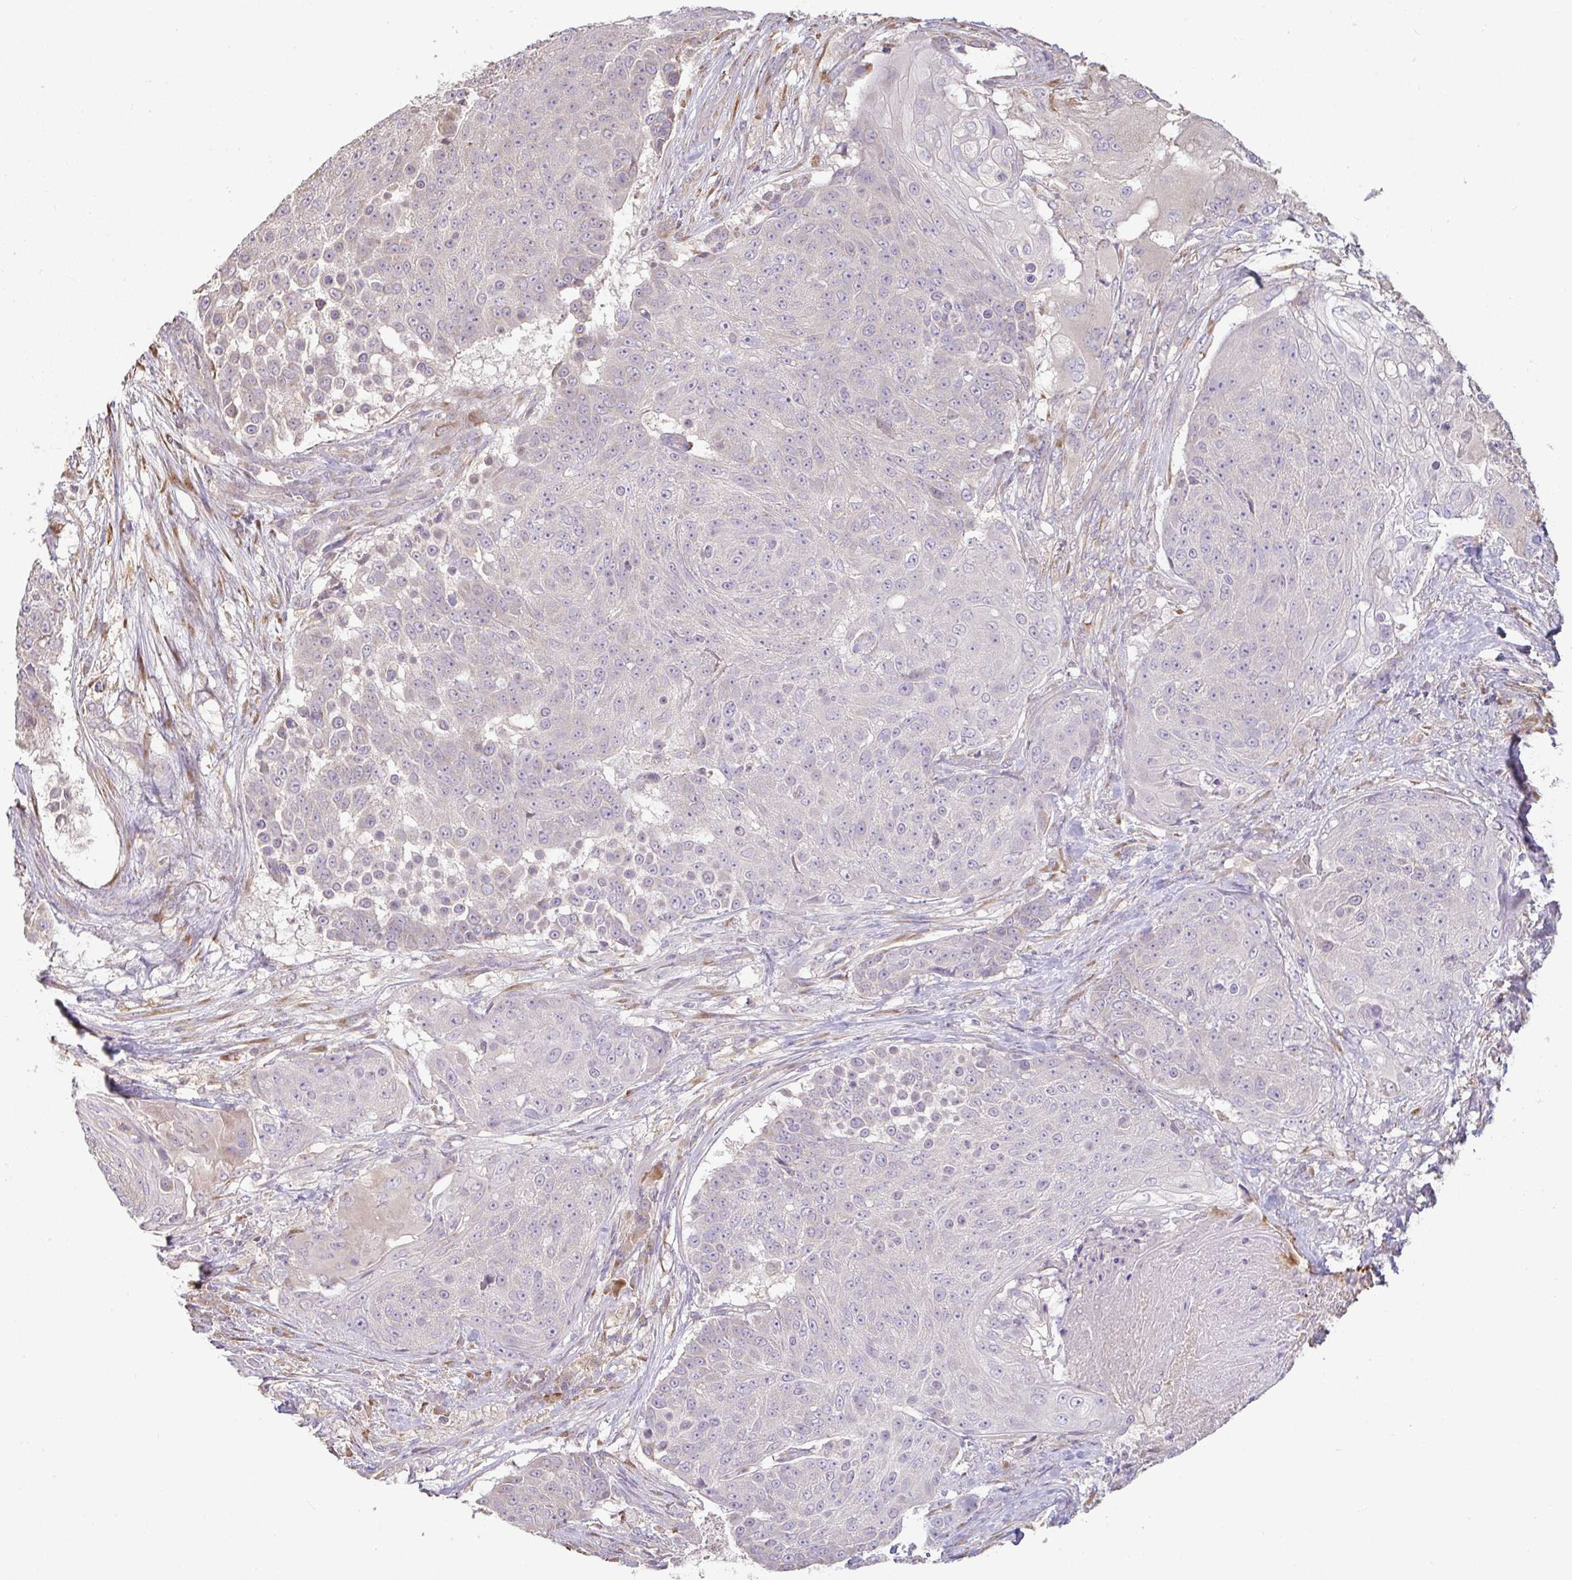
{"staining": {"intensity": "weak", "quantity": "<25%", "location": "cytoplasmic/membranous"}, "tissue": "urothelial cancer", "cell_type": "Tumor cells", "image_type": "cancer", "snomed": [{"axis": "morphology", "description": "Urothelial carcinoma, High grade"}, {"axis": "topography", "description": "Urinary bladder"}], "caption": "An image of urothelial carcinoma (high-grade) stained for a protein displays no brown staining in tumor cells. (Brightfield microscopy of DAB (3,3'-diaminobenzidine) IHC at high magnification).", "gene": "BRINP3", "patient": {"sex": "female", "age": 63}}